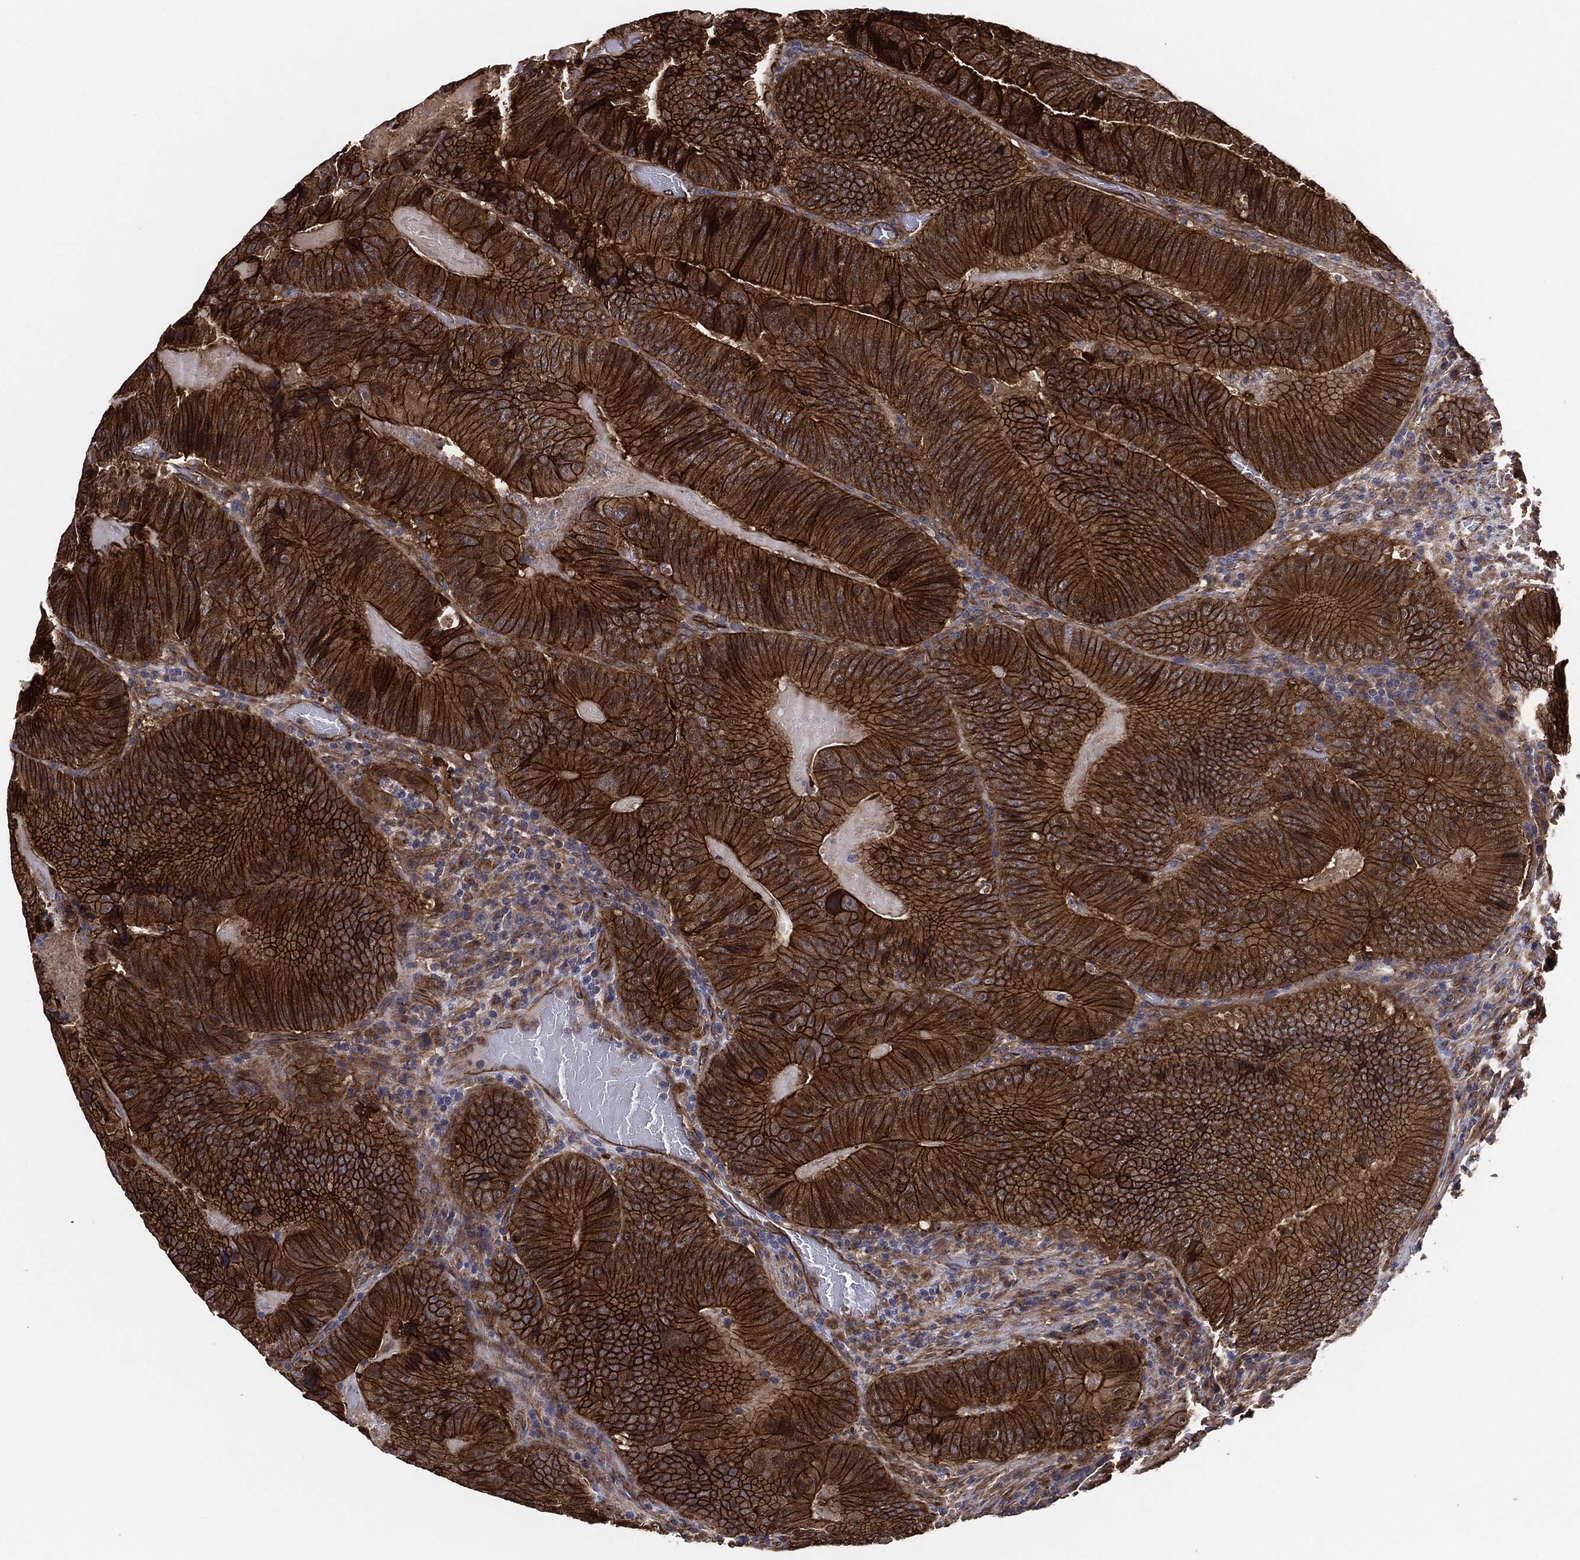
{"staining": {"intensity": "strong", "quantity": ">75%", "location": "cytoplasmic/membranous"}, "tissue": "colorectal cancer", "cell_type": "Tumor cells", "image_type": "cancer", "snomed": [{"axis": "morphology", "description": "Adenocarcinoma, NOS"}, {"axis": "topography", "description": "Colon"}], "caption": "A brown stain labels strong cytoplasmic/membranous staining of a protein in human colorectal adenocarcinoma tumor cells.", "gene": "CTNNA1", "patient": {"sex": "female", "age": 86}}